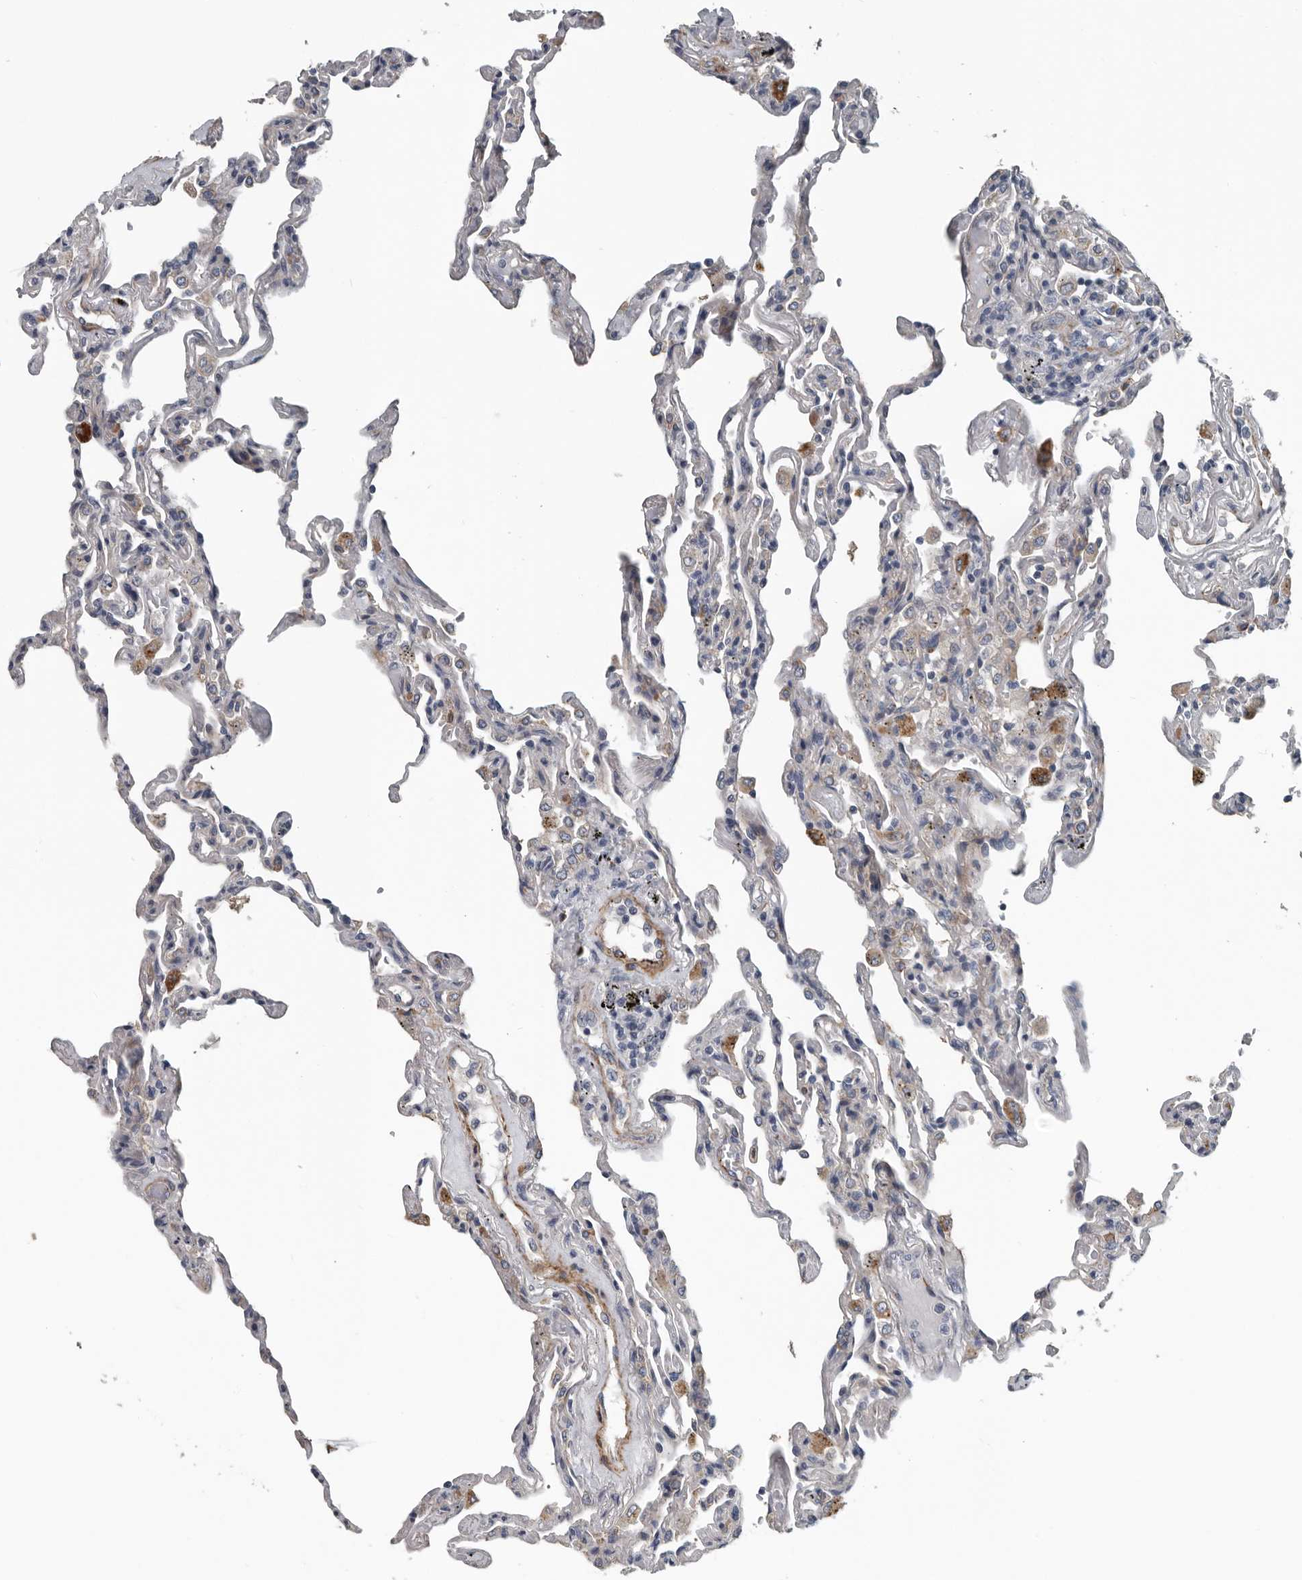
{"staining": {"intensity": "negative", "quantity": "none", "location": "none"}, "tissue": "lung", "cell_type": "Alveolar cells", "image_type": "normal", "snomed": [{"axis": "morphology", "description": "Normal tissue, NOS"}, {"axis": "topography", "description": "Lung"}], "caption": "Lung stained for a protein using immunohistochemistry (IHC) demonstrates no positivity alveolar cells.", "gene": "DPY19L4", "patient": {"sex": "male", "age": 59}}